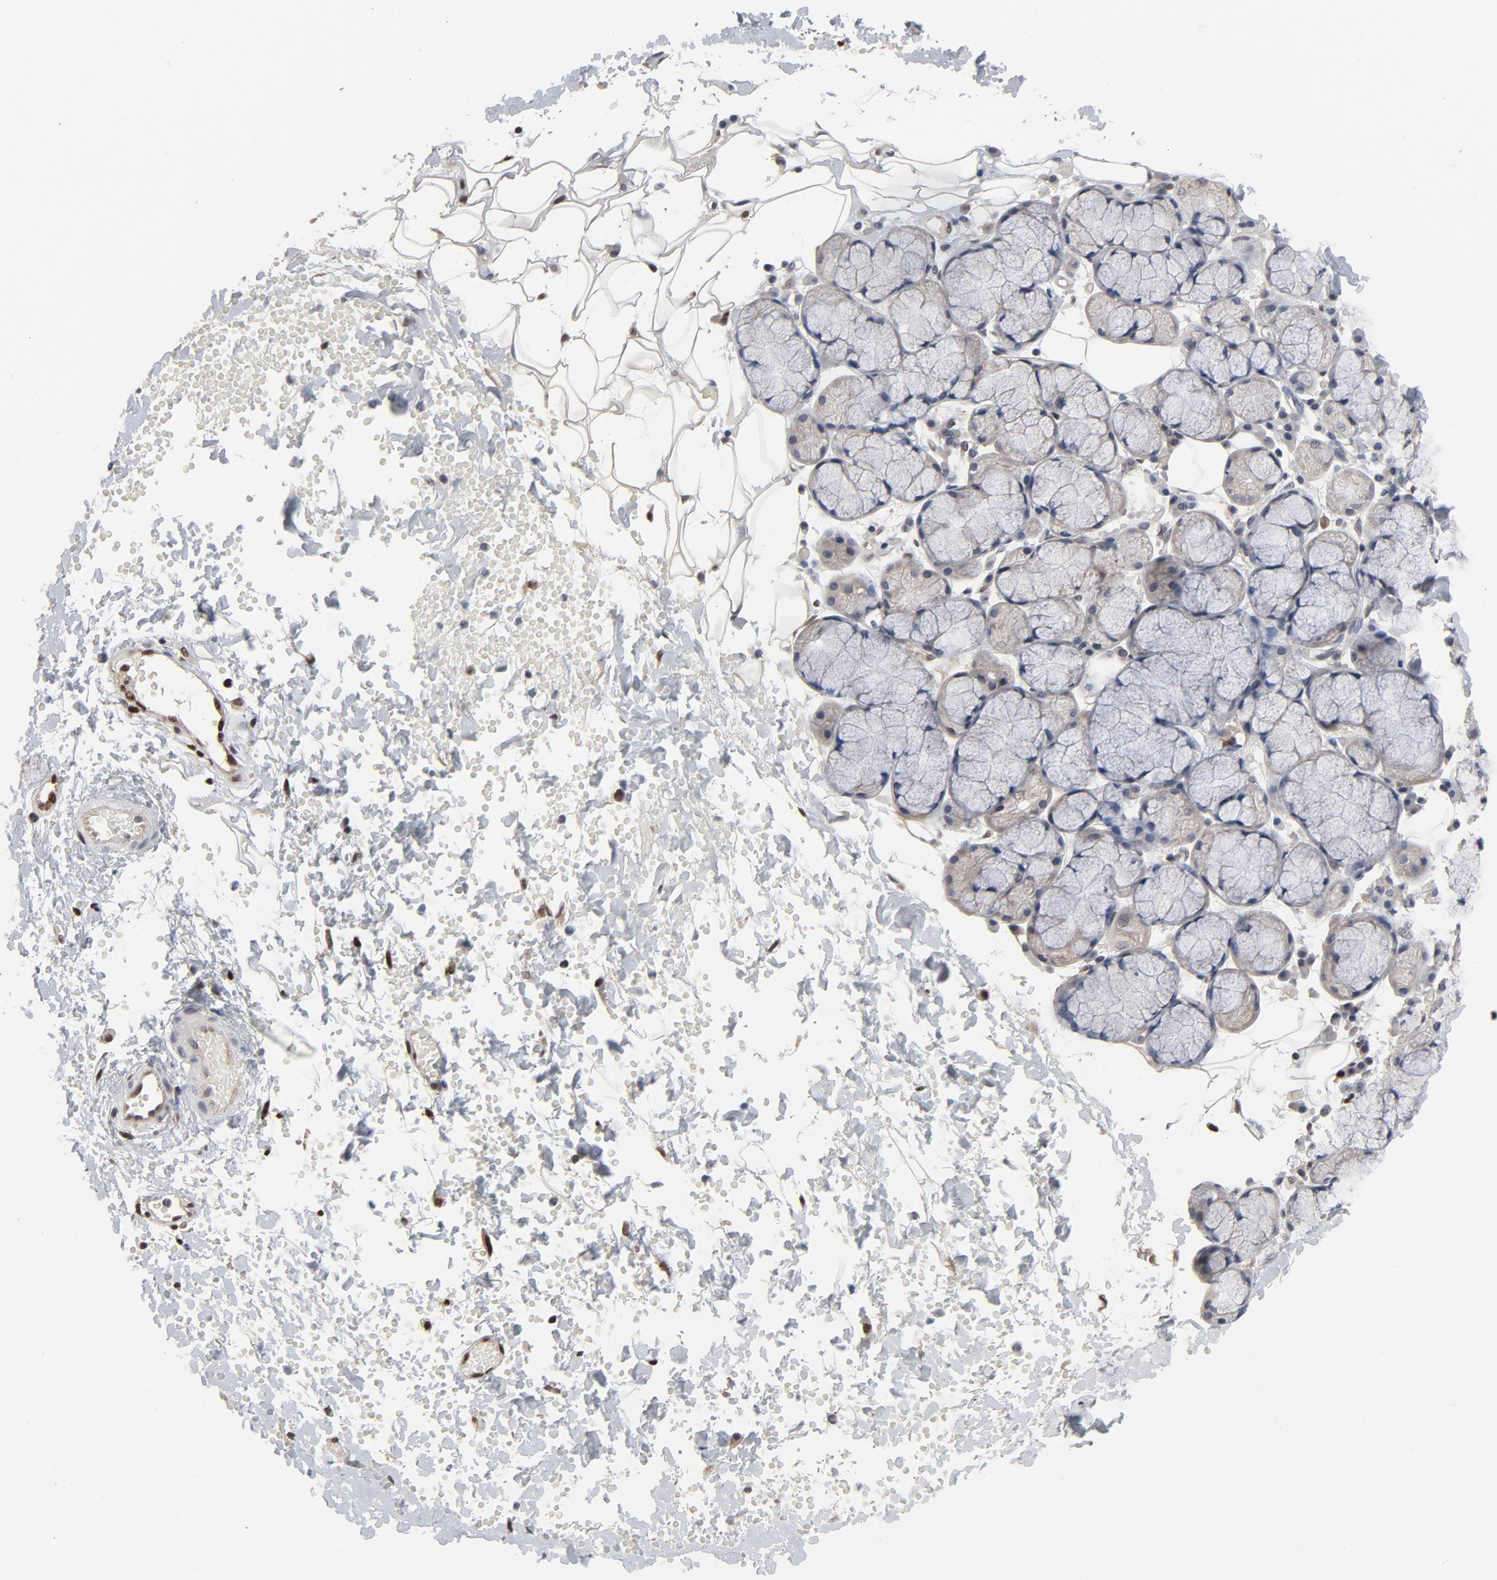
{"staining": {"intensity": "weak", "quantity": "25%-75%", "location": "cytoplasmic/membranous"}, "tissue": "salivary gland", "cell_type": "Glandular cells", "image_type": "normal", "snomed": [{"axis": "morphology", "description": "Normal tissue, NOS"}, {"axis": "topography", "description": "Skeletal muscle"}, {"axis": "topography", "description": "Oral tissue"}, {"axis": "topography", "description": "Salivary gland"}, {"axis": "topography", "description": "Peripheral nerve tissue"}], "caption": "Salivary gland stained with DAB (3,3'-diaminobenzidine) IHC demonstrates low levels of weak cytoplasmic/membranous staining in about 25%-75% of glandular cells.", "gene": "NFKB1", "patient": {"sex": "male", "age": 54}}